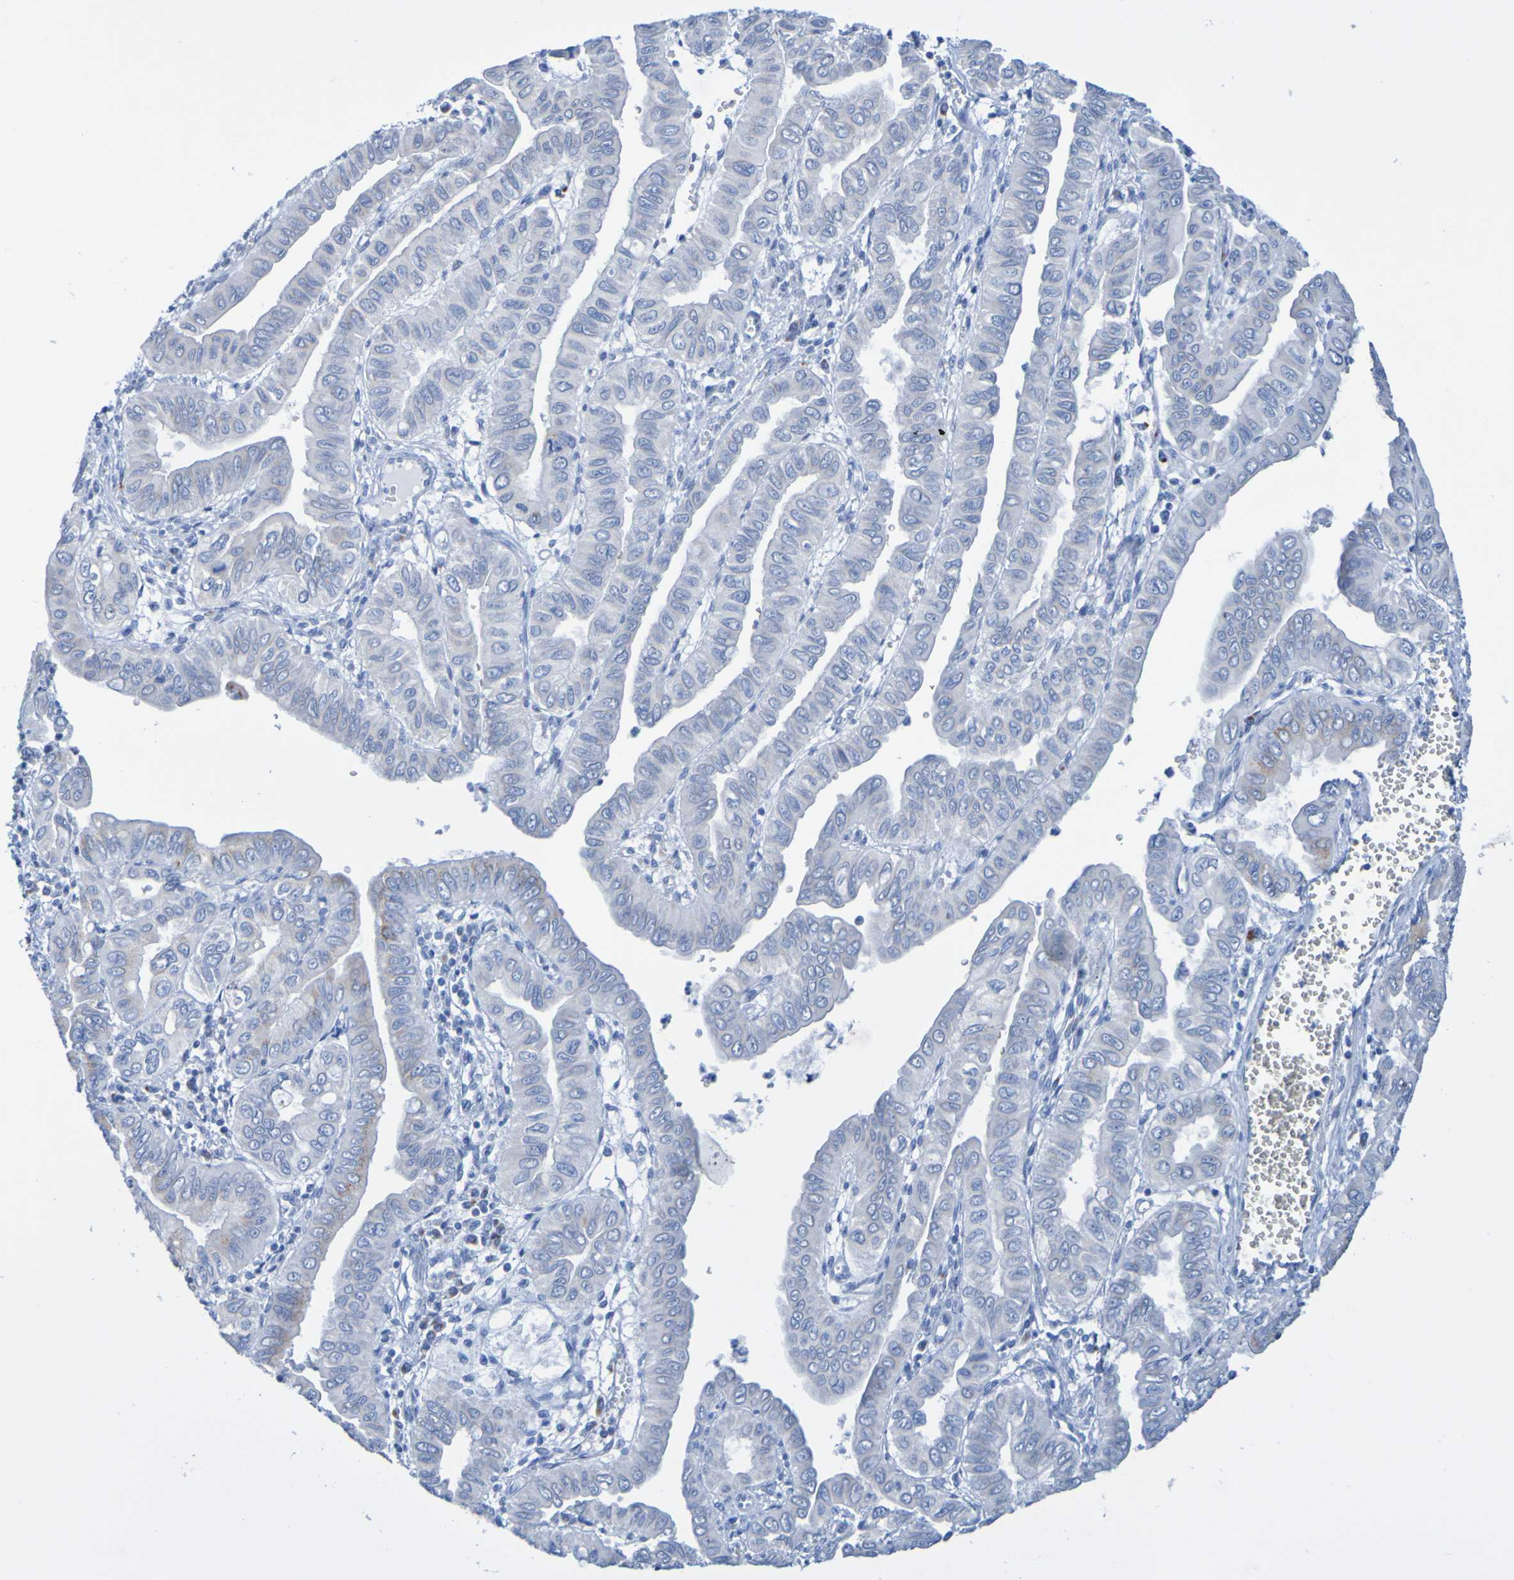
{"staining": {"intensity": "weak", "quantity": "<25%", "location": "cytoplasmic/membranous"}, "tissue": "pancreatic cancer", "cell_type": "Tumor cells", "image_type": "cancer", "snomed": [{"axis": "morphology", "description": "Normal tissue, NOS"}, {"axis": "topography", "description": "Lymph node"}], "caption": "Immunohistochemical staining of human pancreatic cancer exhibits no significant positivity in tumor cells.", "gene": "ACMSD", "patient": {"sex": "male", "age": 50}}